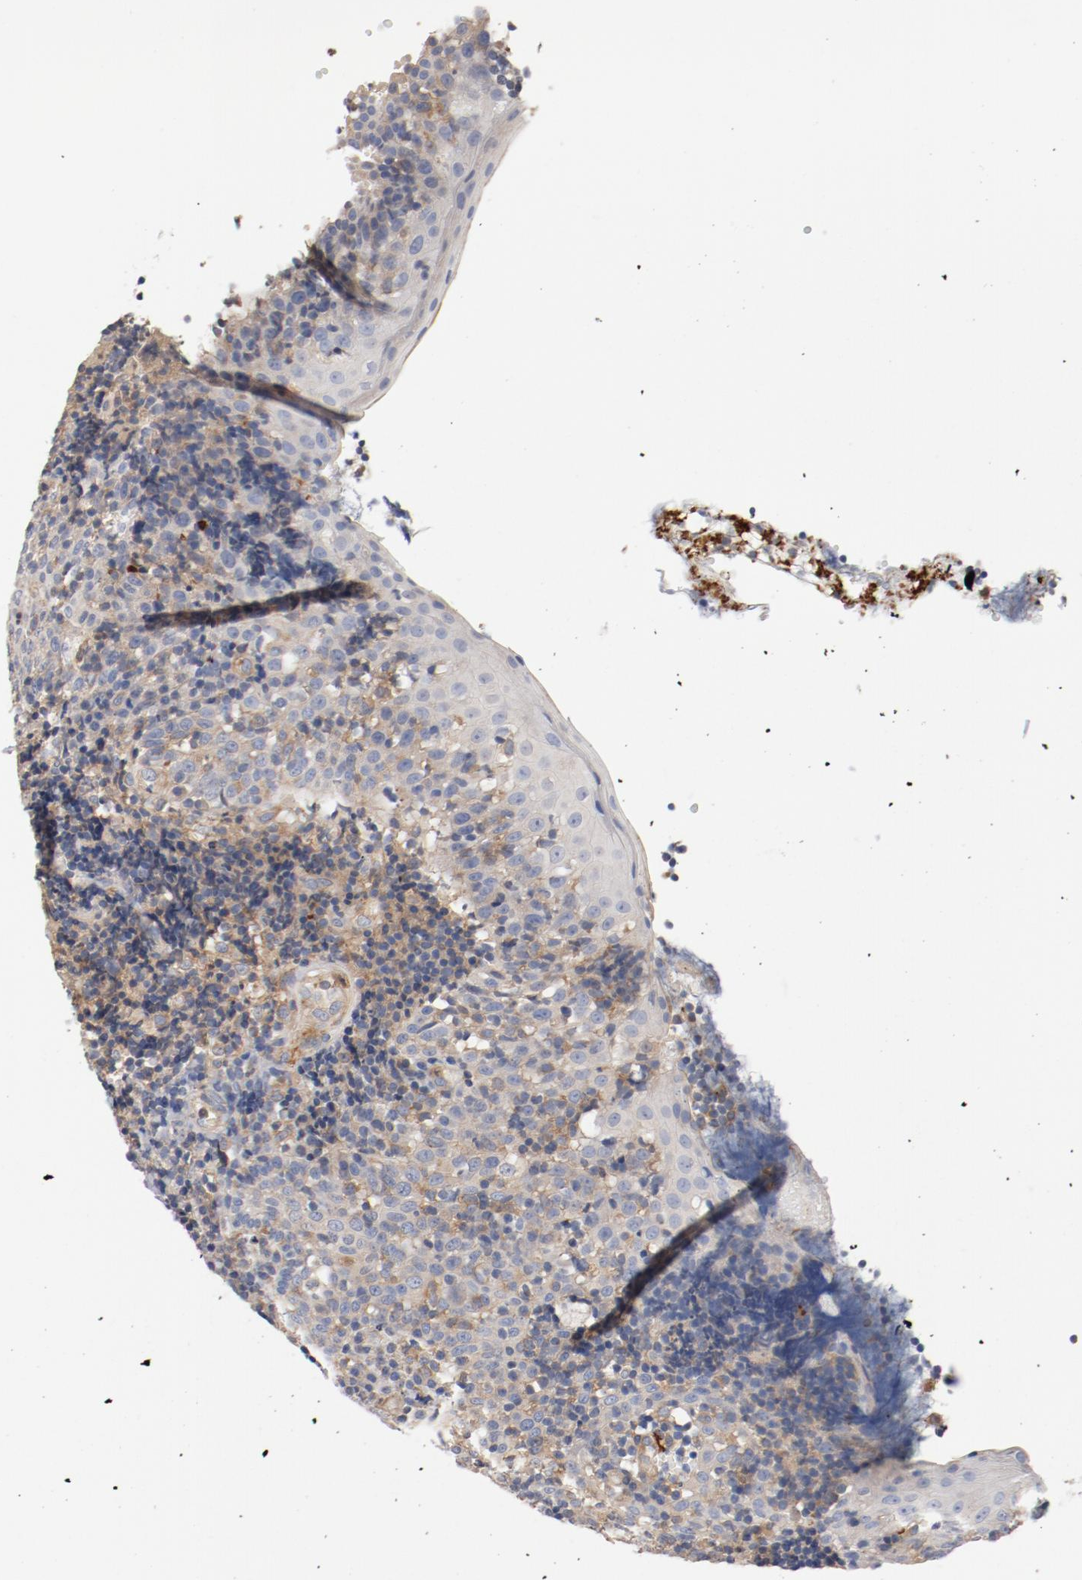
{"staining": {"intensity": "moderate", "quantity": ">75%", "location": "cytoplasmic/membranous"}, "tissue": "tonsil", "cell_type": "Germinal center cells", "image_type": "normal", "snomed": [{"axis": "morphology", "description": "Normal tissue, NOS"}, {"axis": "topography", "description": "Tonsil"}], "caption": "A micrograph of human tonsil stained for a protein reveals moderate cytoplasmic/membranous brown staining in germinal center cells.", "gene": "ILK", "patient": {"sex": "female", "age": 40}}